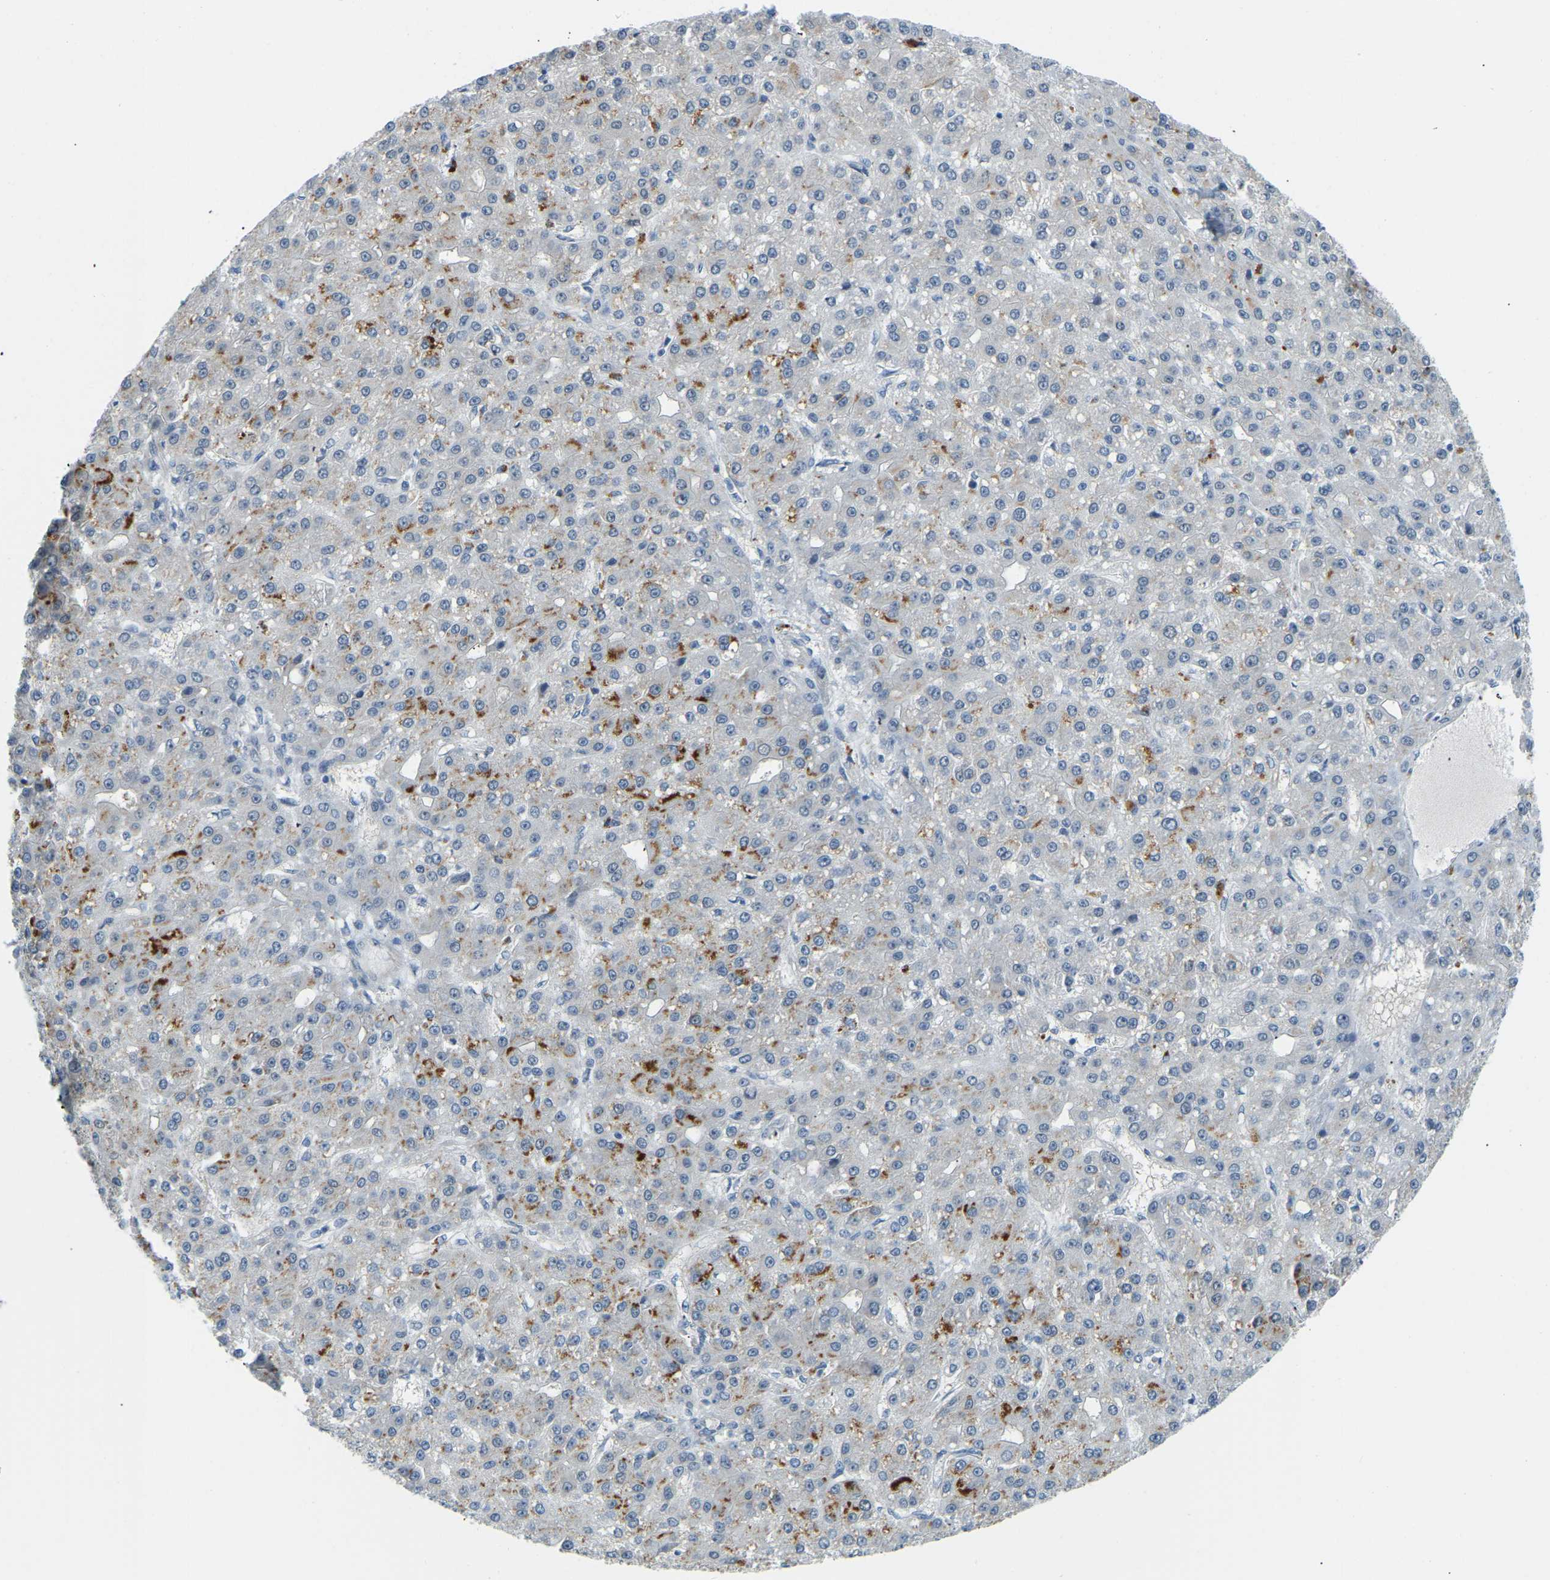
{"staining": {"intensity": "moderate", "quantity": "<25%", "location": "cytoplasmic/membranous"}, "tissue": "liver cancer", "cell_type": "Tumor cells", "image_type": "cancer", "snomed": [{"axis": "morphology", "description": "Carcinoma, Hepatocellular, NOS"}, {"axis": "topography", "description": "Liver"}], "caption": "Immunohistochemical staining of human hepatocellular carcinoma (liver) shows low levels of moderate cytoplasmic/membranous staining in about <25% of tumor cells.", "gene": "NME8", "patient": {"sex": "male", "age": 67}}